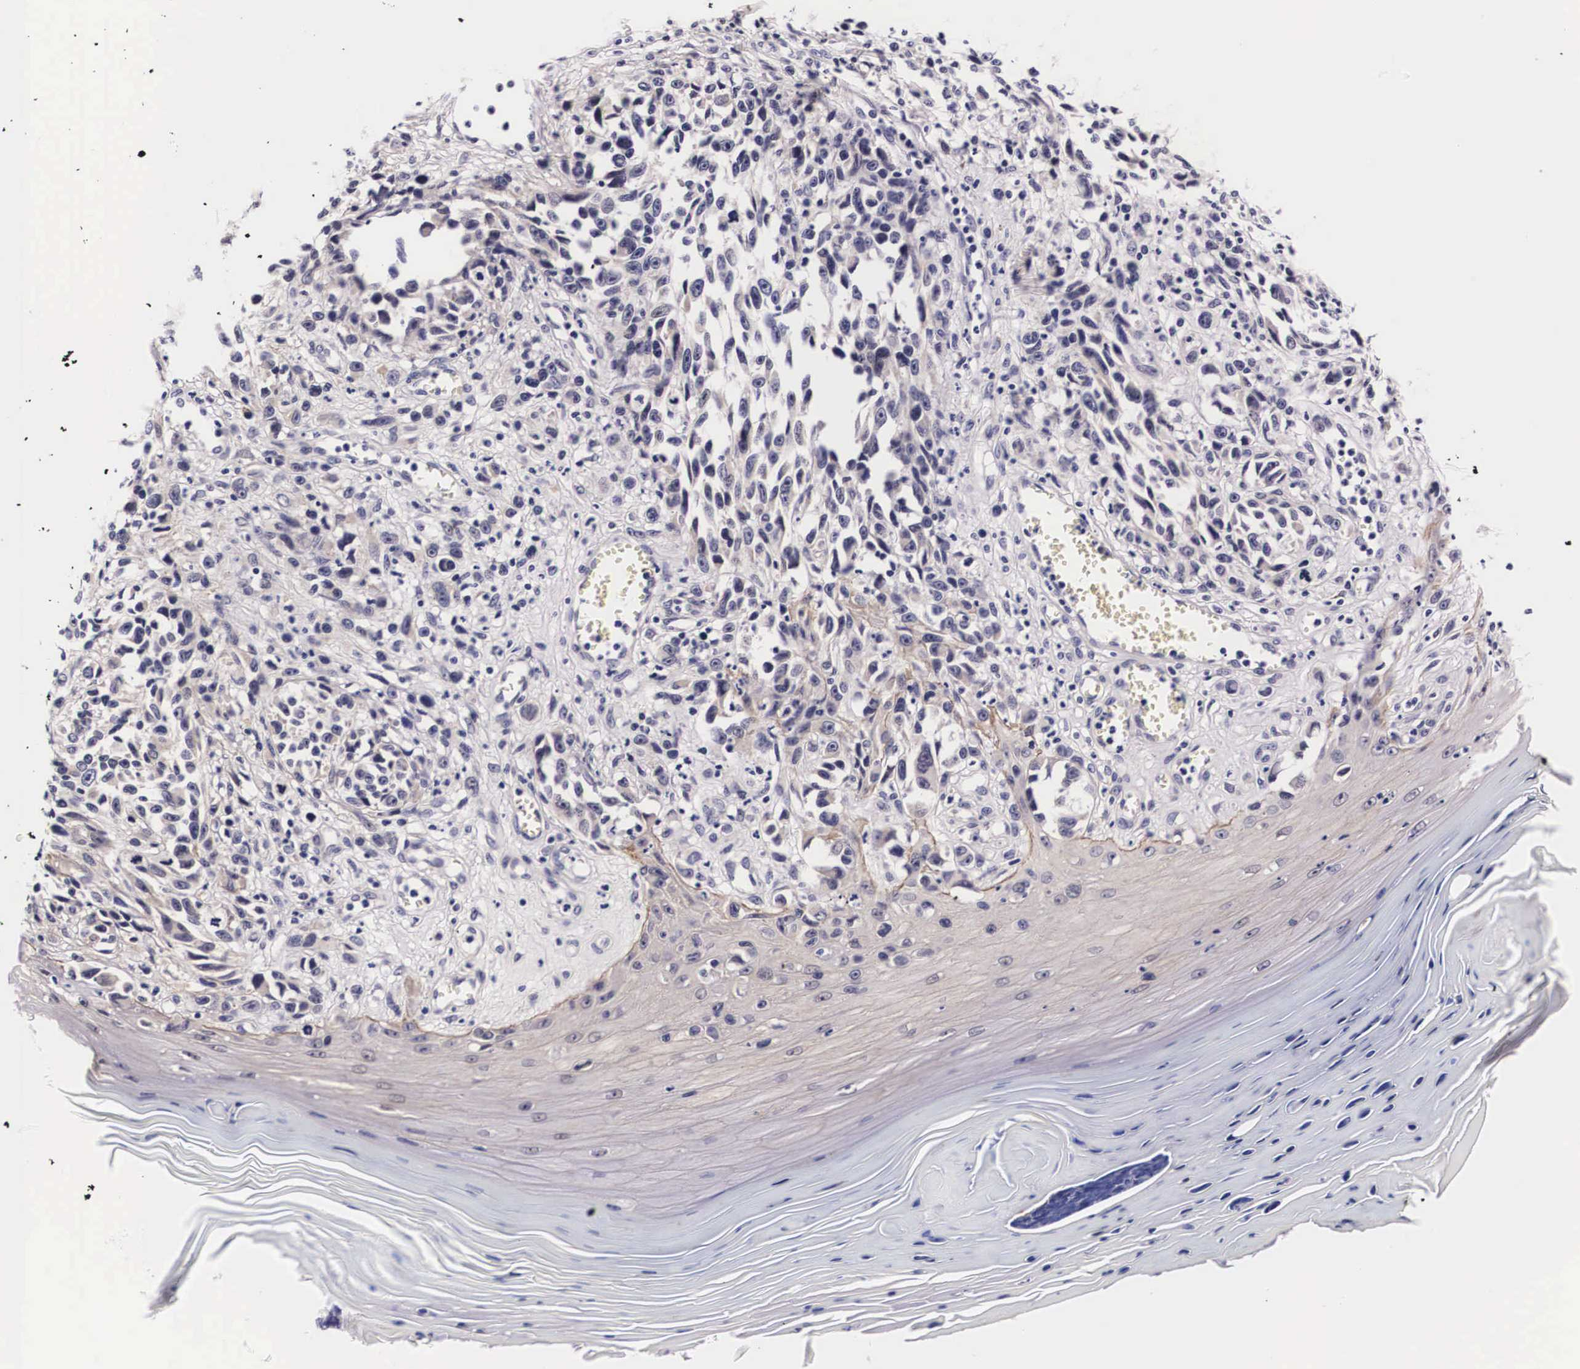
{"staining": {"intensity": "moderate", "quantity": "25%-75%", "location": "cytoplasmic/membranous"}, "tissue": "melanoma", "cell_type": "Tumor cells", "image_type": "cancer", "snomed": [{"axis": "morphology", "description": "Malignant melanoma, NOS"}, {"axis": "topography", "description": "Skin"}], "caption": "Moderate cytoplasmic/membranous positivity is seen in about 25%-75% of tumor cells in melanoma.", "gene": "PHETA2", "patient": {"sex": "female", "age": 82}}